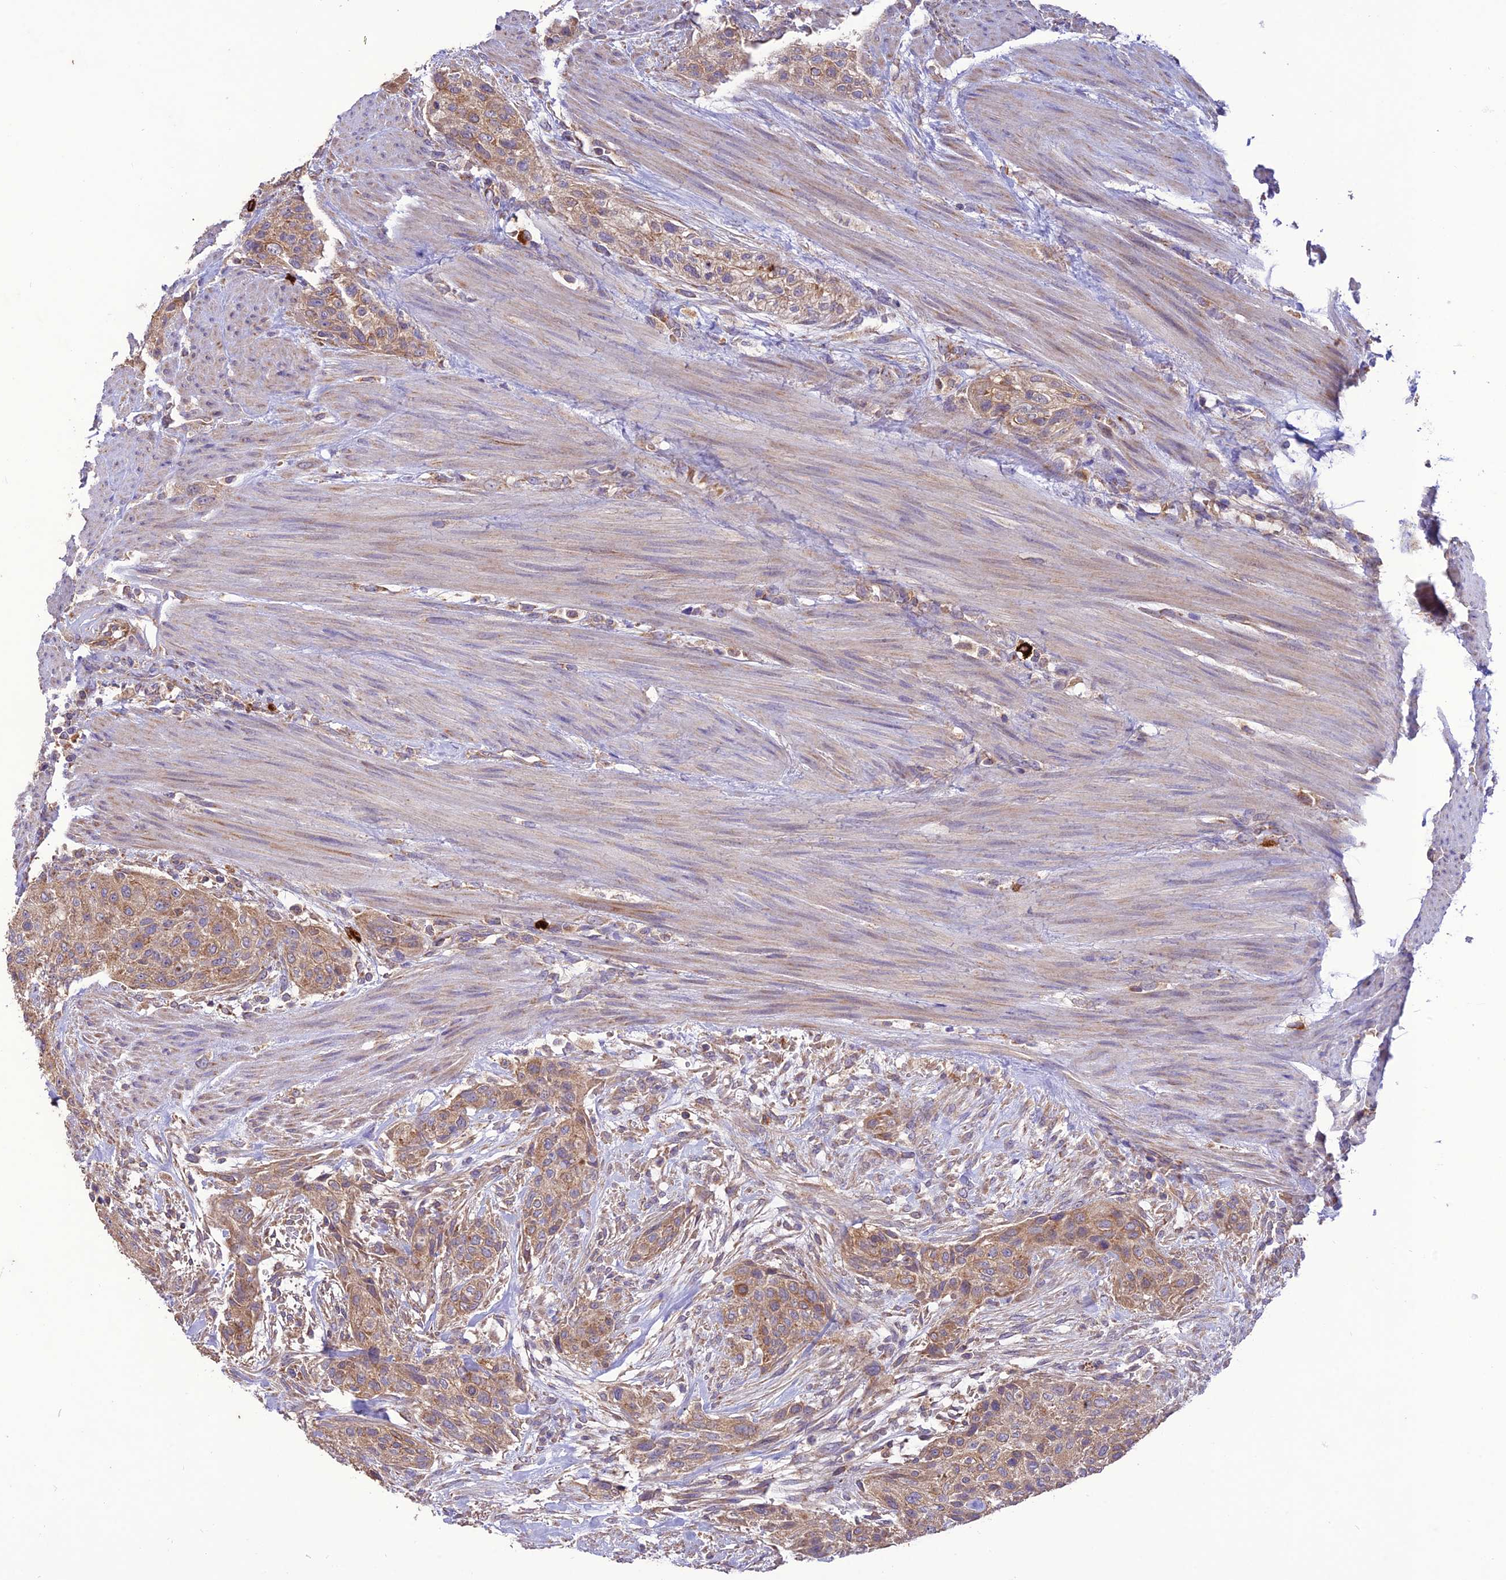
{"staining": {"intensity": "moderate", "quantity": ">75%", "location": "cytoplasmic/membranous"}, "tissue": "urothelial cancer", "cell_type": "Tumor cells", "image_type": "cancer", "snomed": [{"axis": "morphology", "description": "Urothelial carcinoma, High grade"}, {"axis": "topography", "description": "Urinary bladder"}], "caption": "DAB immunohistochemical staining of urothelial cancer reveals moderate cytoplasmic/membranous protein positivity in approximately >75% of tumor cells. (DAB (3,3'-diaminobenzidine) = brown stain, brightfield microscopy at high magnification).", "gene": "NDUFAF1", "patient": {"sex": "male", "age": 35}}